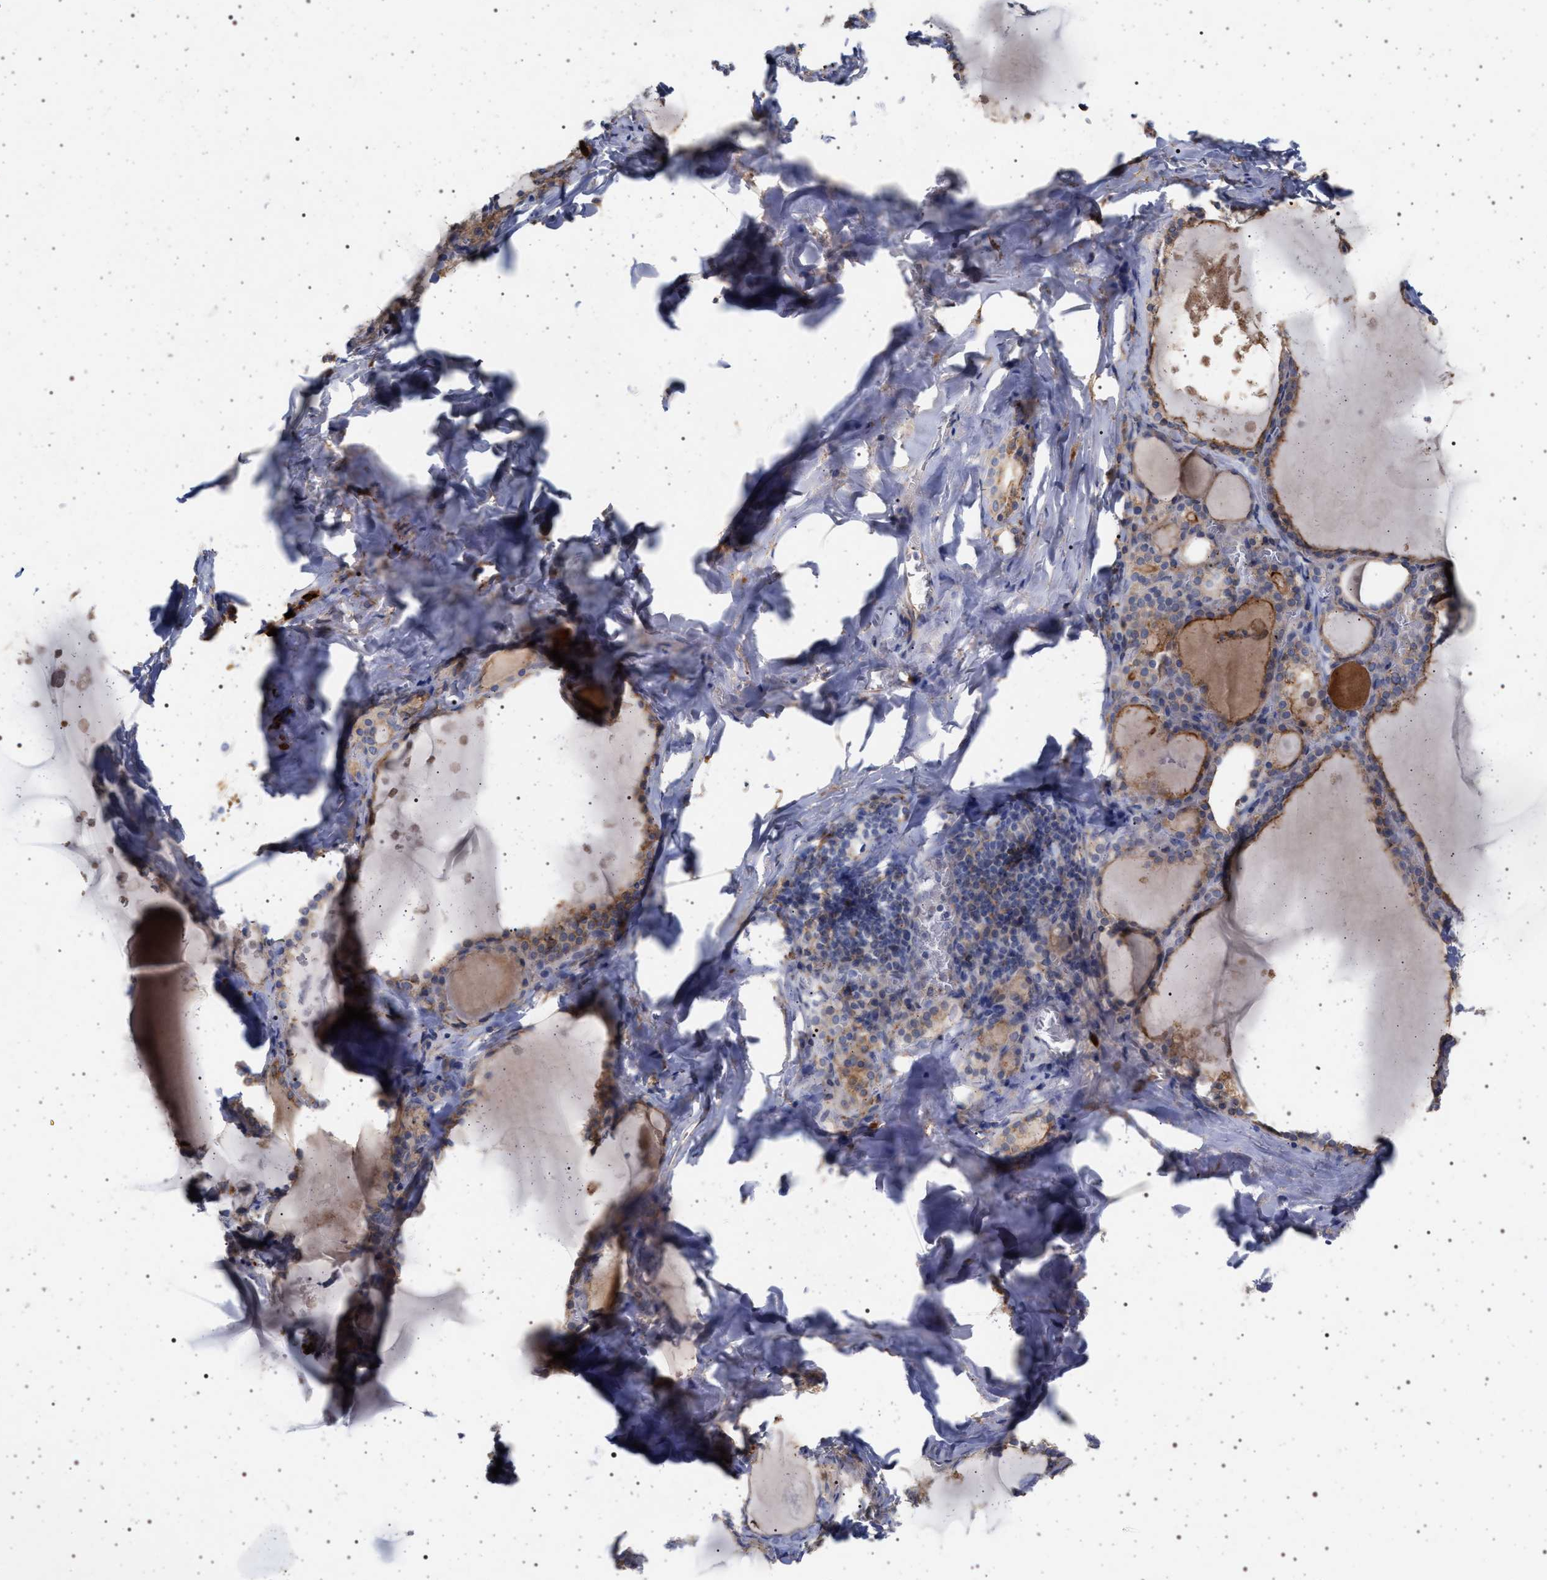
{"staining": {"intensity": "weak", "quantity": ">75%", "location": "cytoplasmic/membranous"}, "tissue": "thyroid gland", "cell_type": "Glandular cells", "image_type": "normal", "snomed": [{"axis": "morphology", "description": "Normal tissue, NOS"}, {"axis": "topography", "description": "Thyroid gland"}], "caption": "Immunohistochemical staining of benign human thyroid gland shows >75% levels of weak cytoplasmic/membranous protein staining in approximately >75% of glandular cells.", "gene": "PLG", "patient": {"sex": "male", "age": 56}}